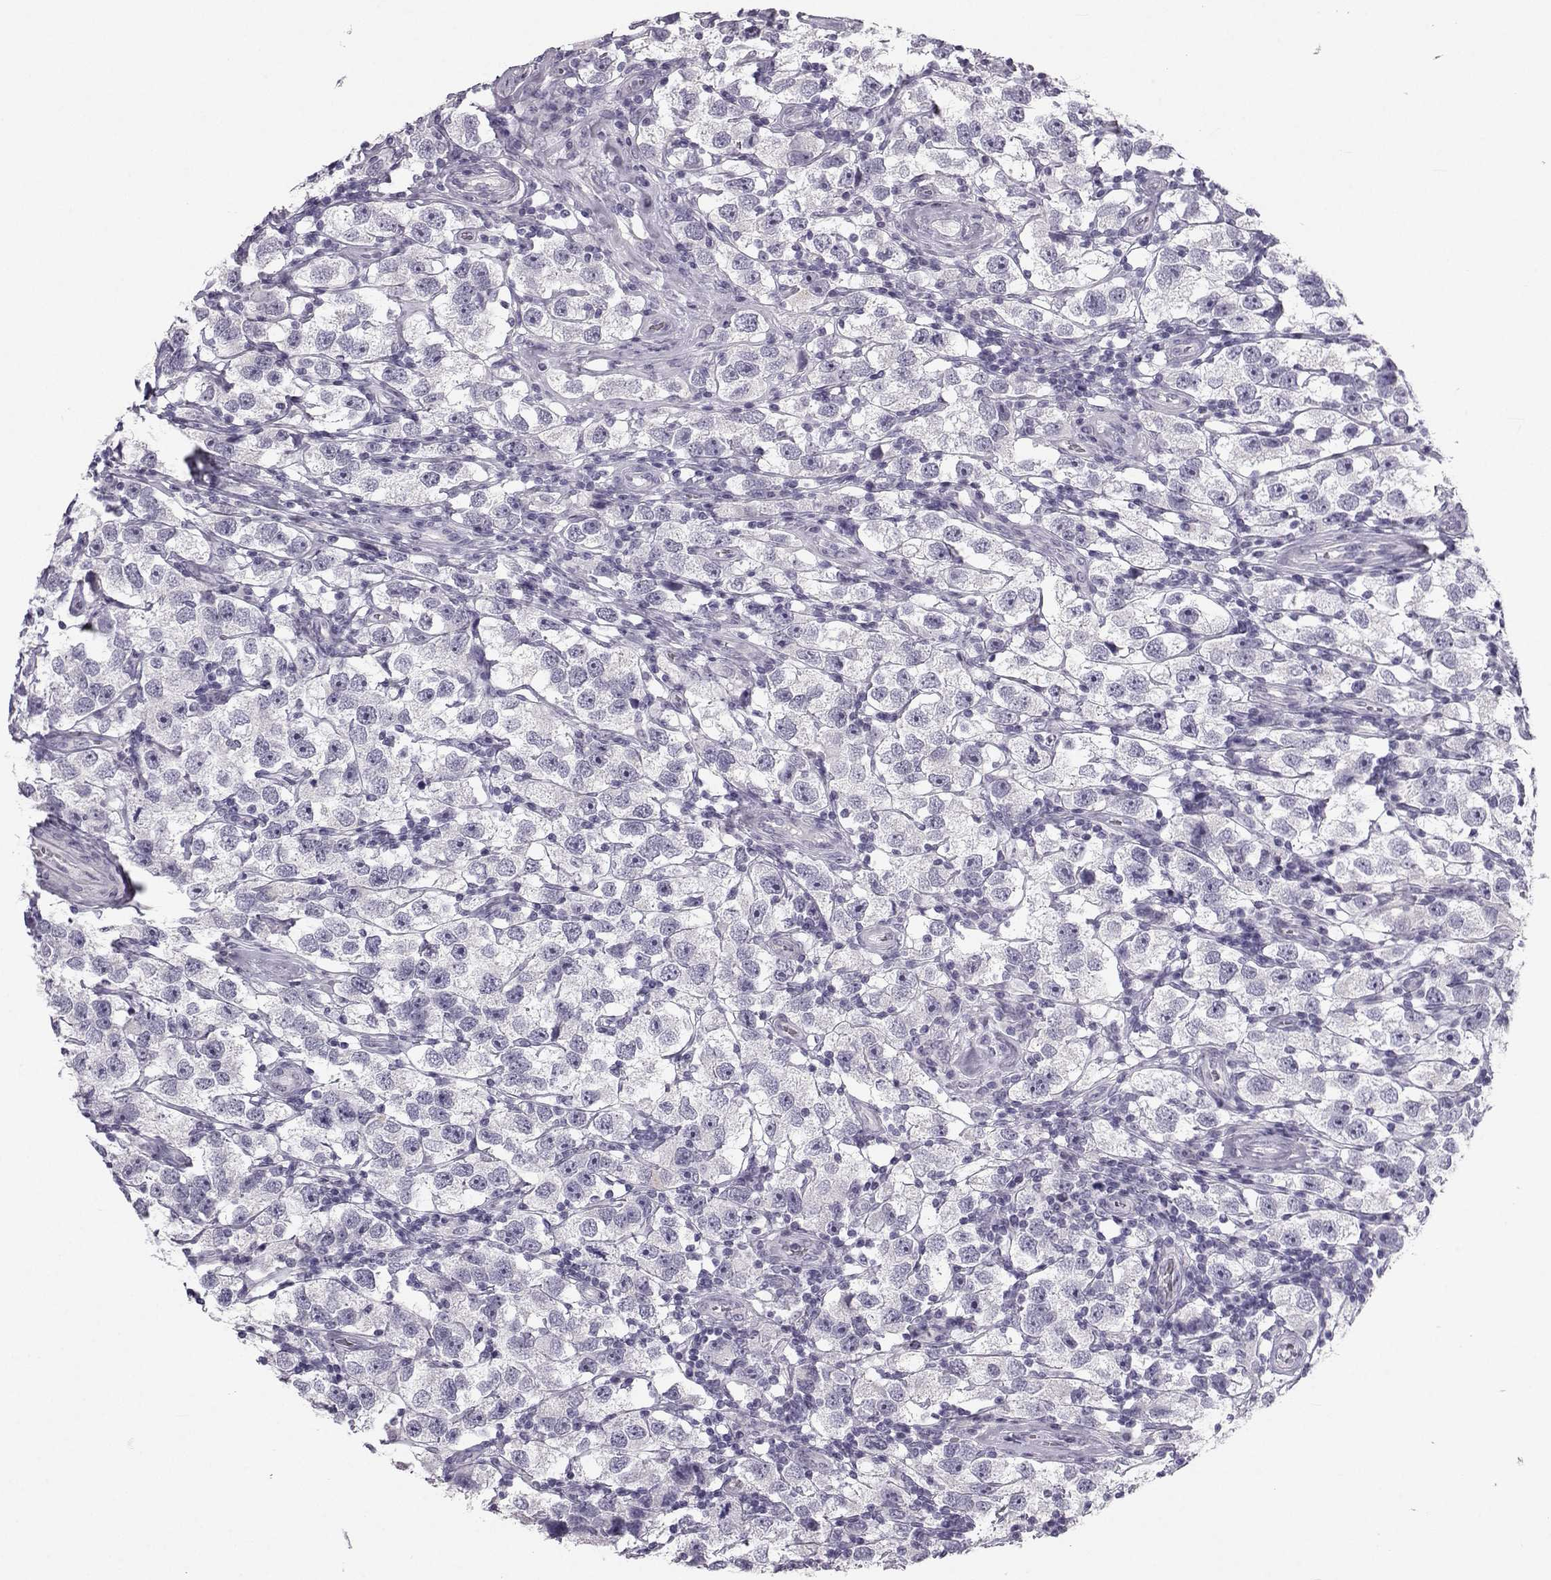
{"staining": {"intensity": "negative", "quantity": "none", "location": "none"}, "tissue": "testis cancer", "cell_type": "Tumor cells", "image_type": "cancer", "snomed": [{"axis": "morphology", "description": "Seminoma, NOS"}, {"axis": "topography", "description": "Testis"}], "caption": "Protein analysis of testis cancer exhibits no significant staining in tumor cells.", "gene": "PCSK1N", "patient": {"sex": "male", "age": 26}}